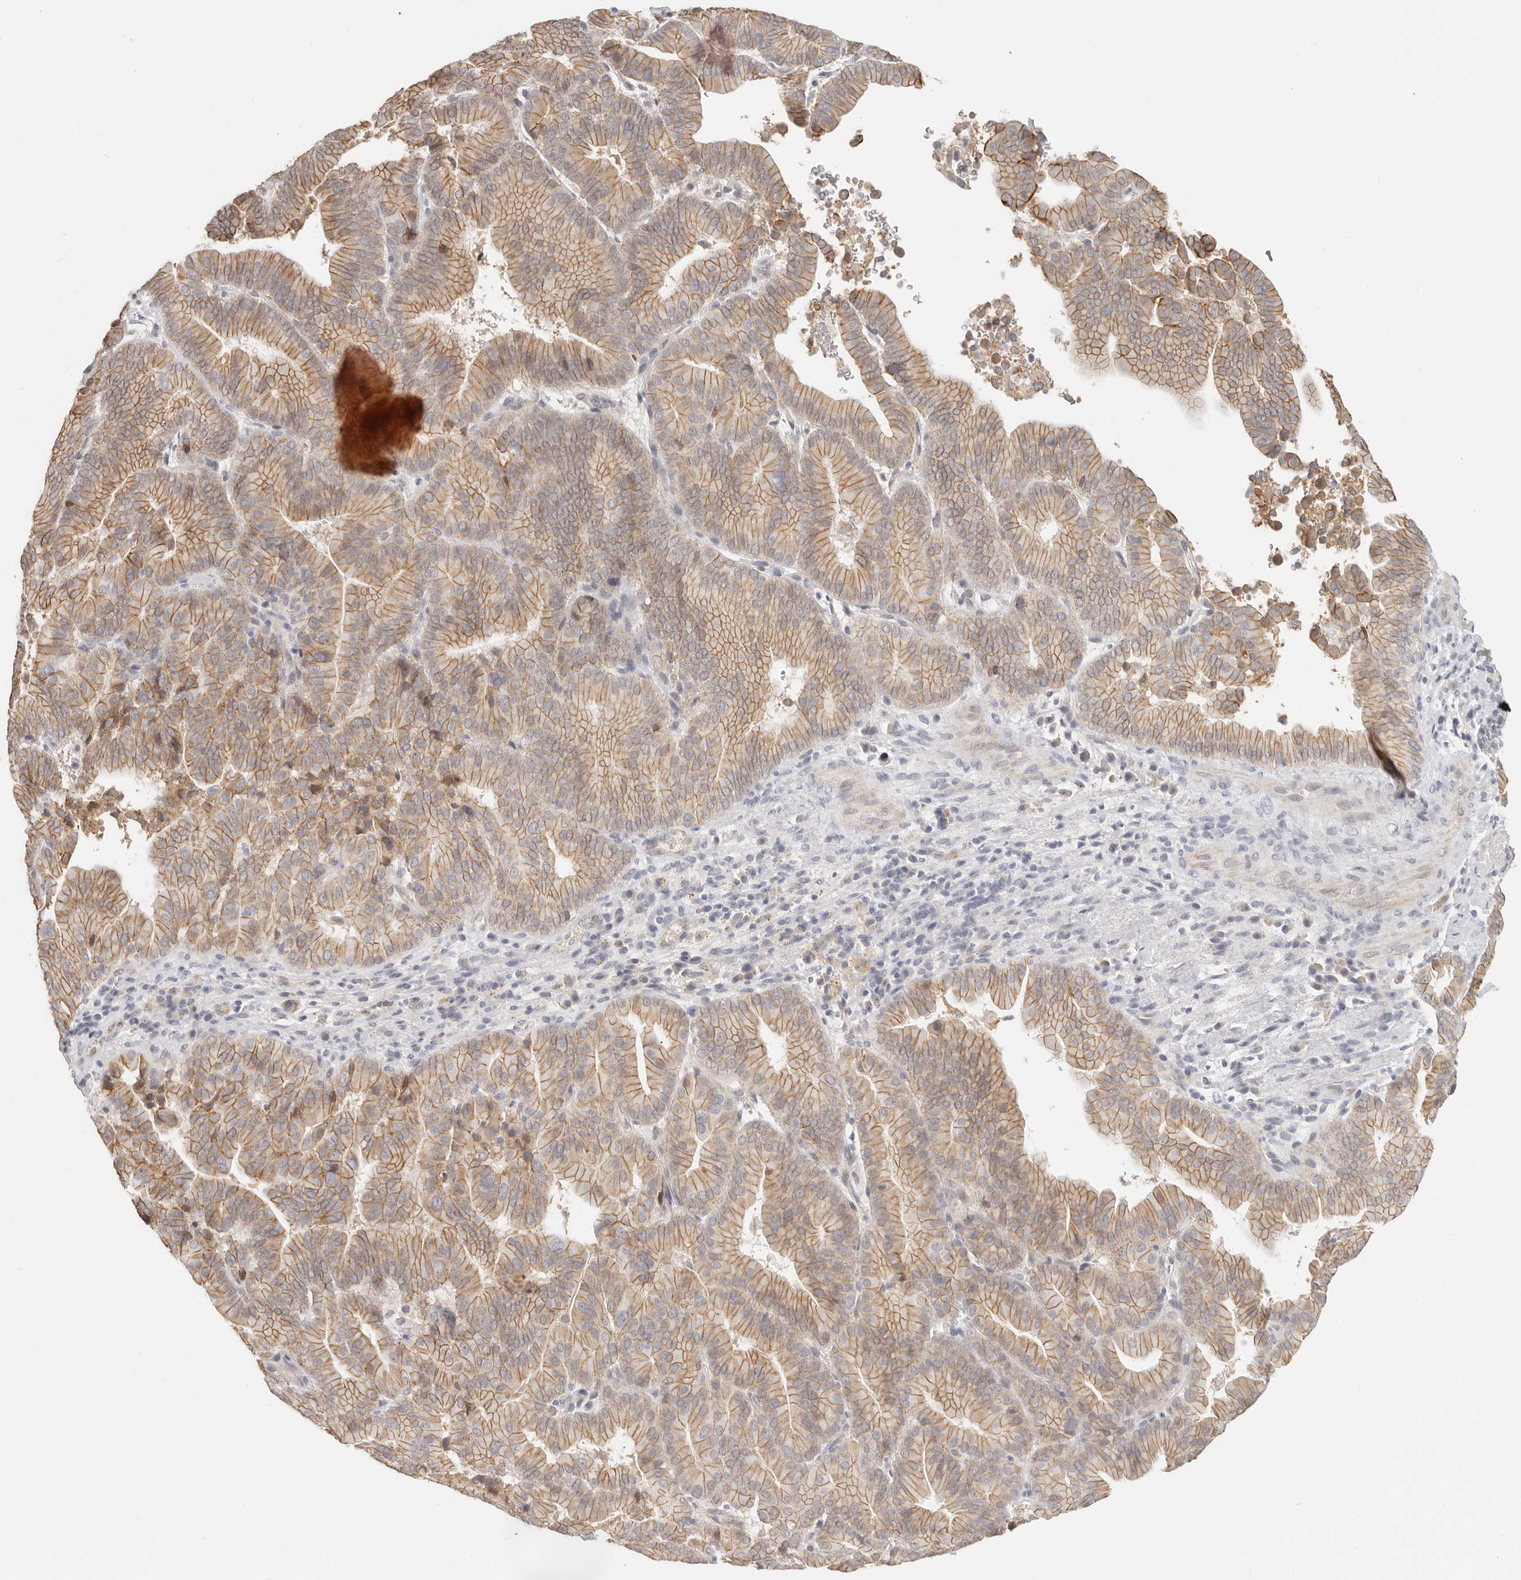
{"staining": {"intensity": "moderate", "quantity": ">75%", "location": "cytoplasmic/membranous"}, "tissue": "liver cancer", "cell_type": "Tumor cells", "image_type": "cancer", "snomed": [{"axis": "morphology", "description": "Cholangiocarcinoma"}, {"axis": "topography", "description": "Liver"}], "caption": "Protein positivity by immunohistochemistry shows moderate cytoplasmic/membranous positivity in approximately >75% of tumor cells in liver cancer.", "gene": "ANXA9", "patient": {"sex": "female", "age": 75}}